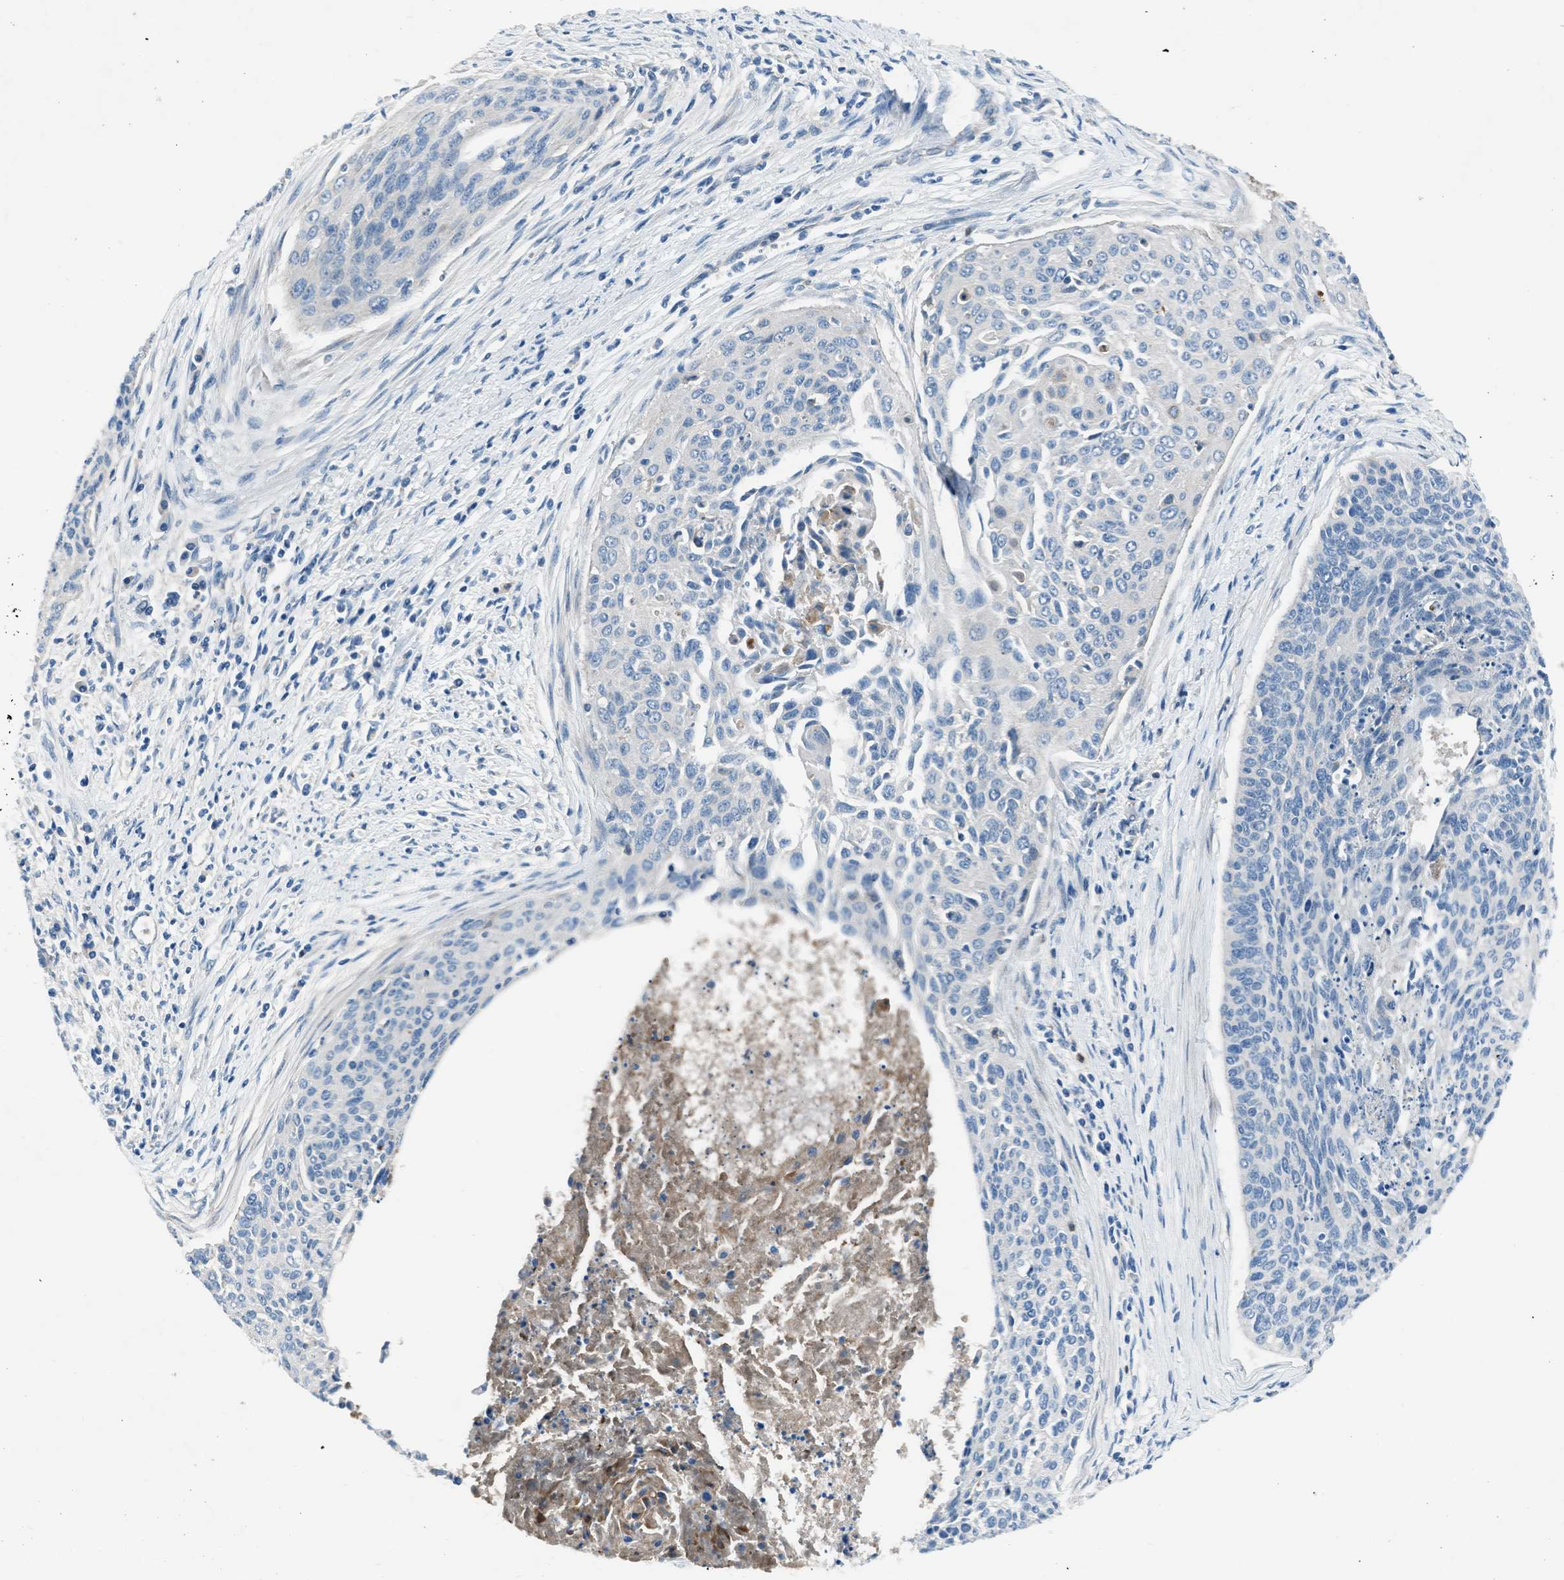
{"staining": {"intensity": "negative", "quantity": "none", "location": "none"}, "tissue": "cervical cancer", "cell_type": "Tumor cells", "image_type": "cancer", "snomed": [{"axis": "morphology", "description": "Squamous cell carcinoma, NOS"}, {"axis": "topography", "description": "Cervix"}], "caption": "The histopathology image displays no staining of tumor cells in cervical squamous cell carcinoma. (Stains: DAB IHC with hematoxylin counter stain, Microscopy: brightfield microscopy at high magnification).", "gene": "SLC38A6", "patient": {"sex": "female", "age": 55}}